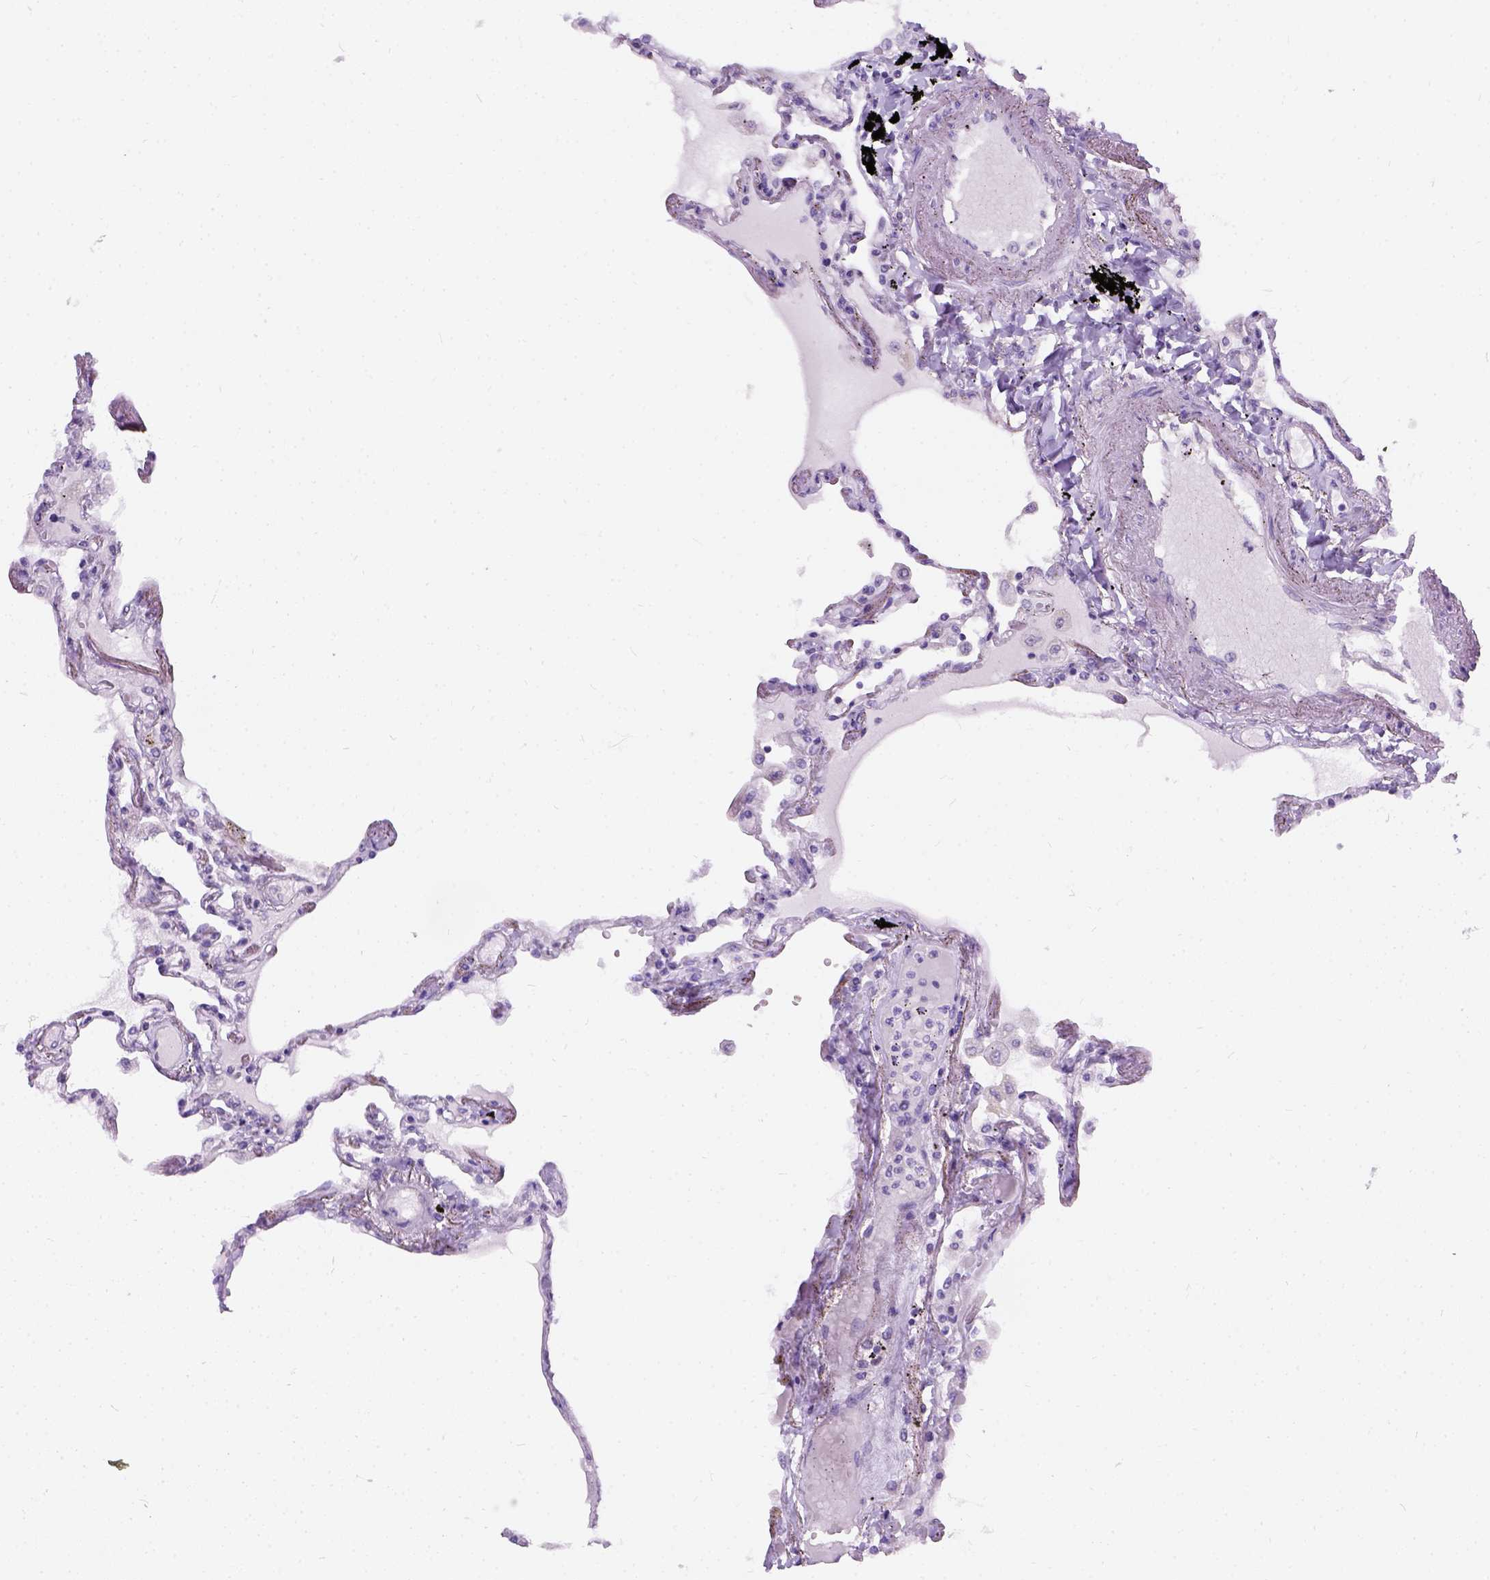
{"staining": {"intensity": "negative", "quantity": "none", "location": "none"}, "tissue": "lung", "cell_type": "Alveolar cells", "image_type": "normal", "snomed": [{"axis": "morphology", "description": "Normal tissue, NOS"}, {"axis": "morphology", "description": "Adenocarcinoma, NOS"}, {"axis": "topography", "description": "Cartilage tissue"}, {"axis": "topography", "description": "Lung"}], "caption": "An immunohistochemistry histopathology image of normal lung is shown. There is no staining in alveolar cells of lung. (Immunohistochemistry (ihc), brightfield microscopy, high magnification).", "gene": "C20orf144", "patient": {"sex": "female", "age": 67}}